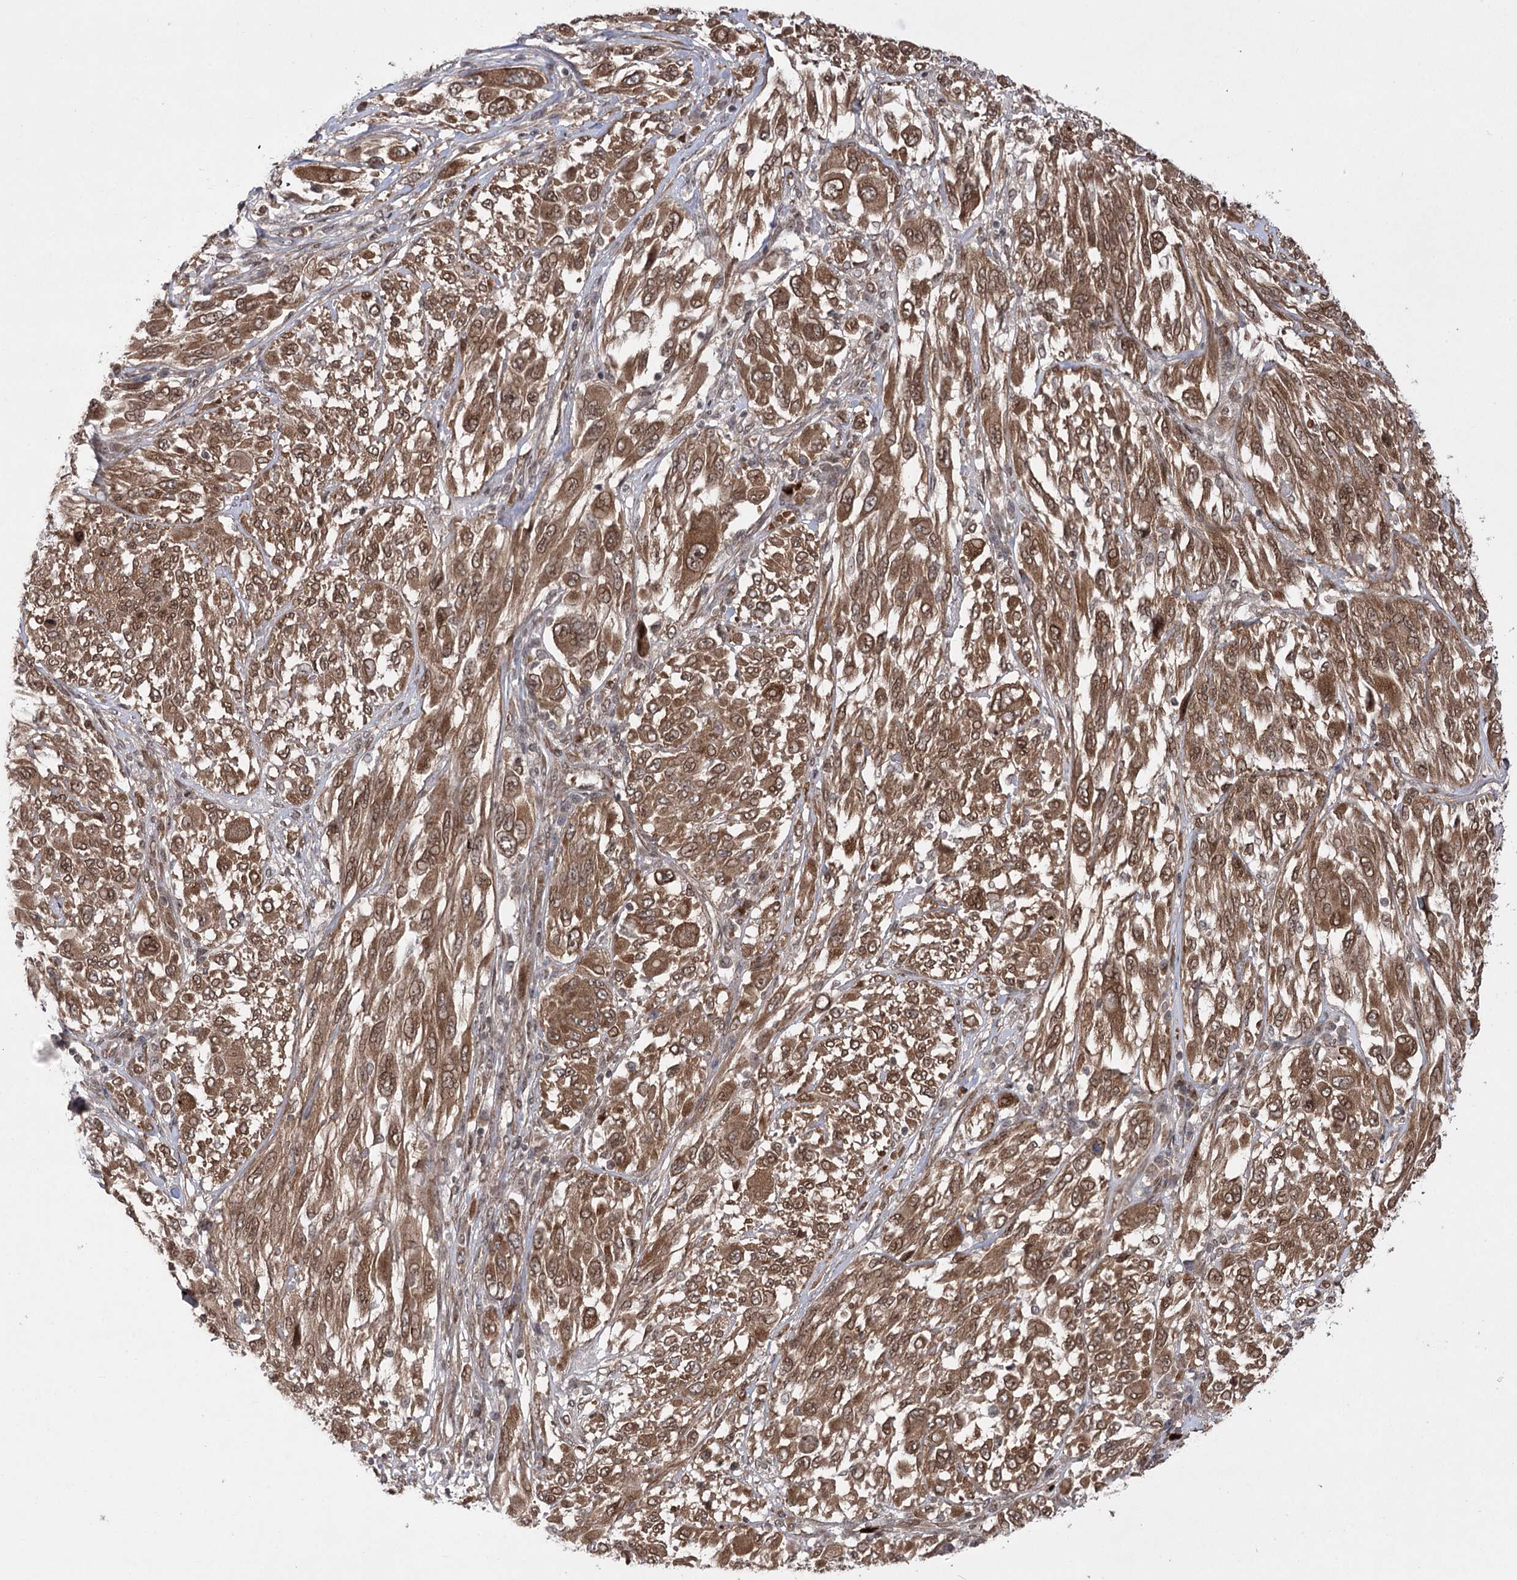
{"staining": {"intensity": "moderate", "quantity": ">75%", "location": "cytoplasmic/membranous,nuclear"}, "tissue": "melanoma", "cell_type": "Tumor cells", "image_type": "cancer", "snomed": [{"axis": "morphology", "description": "Malignant melanoma, NOS"}, {"axis": "topography", "description": "Skin"}], "caption": "Brown immunohistochemical staining in melanoma displays moderate cytoplasmic/membranous and nuclear positivity in approximately >75% of tumor cells.", "gene": "TENM2", "patient": {"sex": "female", "age": 91}}